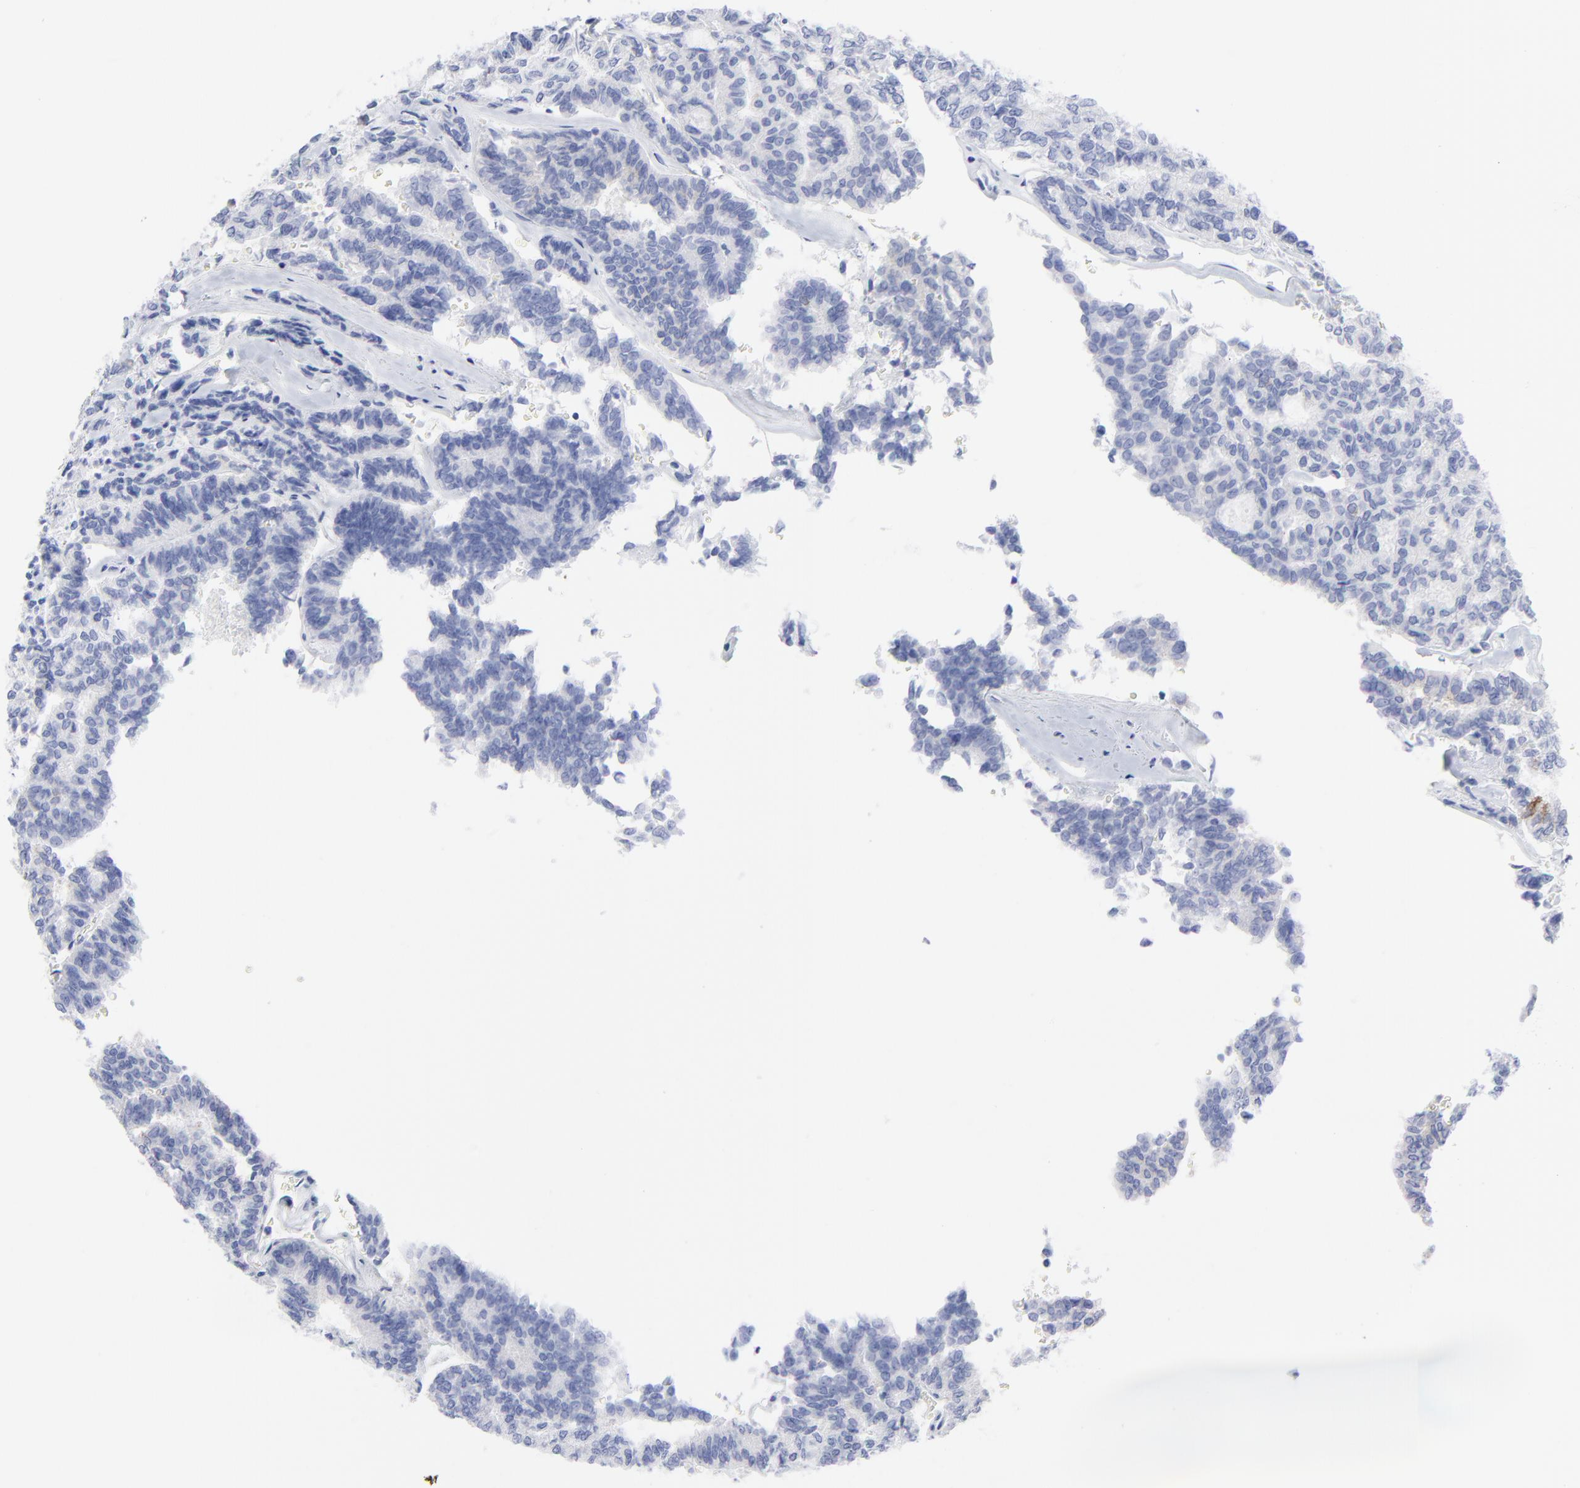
{"staining": {"intensity": "negative", "quantity": "none", "location": "none"}, "tissue": "thyroid cancer", "cell_type": "Tumor cells", "image_type": "cancer", "snomed": [{"axis": "morphology", "description": "Papillary adenocarcinoma, NOS"}, {"axis": "topography", "description": "Thyroid gland"}], "caption": "Tumor cells show no significant protein positivity in thyroid papillary adenocarcinoma.", "gene": "CNTN3", "patient": {"sex": "female", "age": 35}}